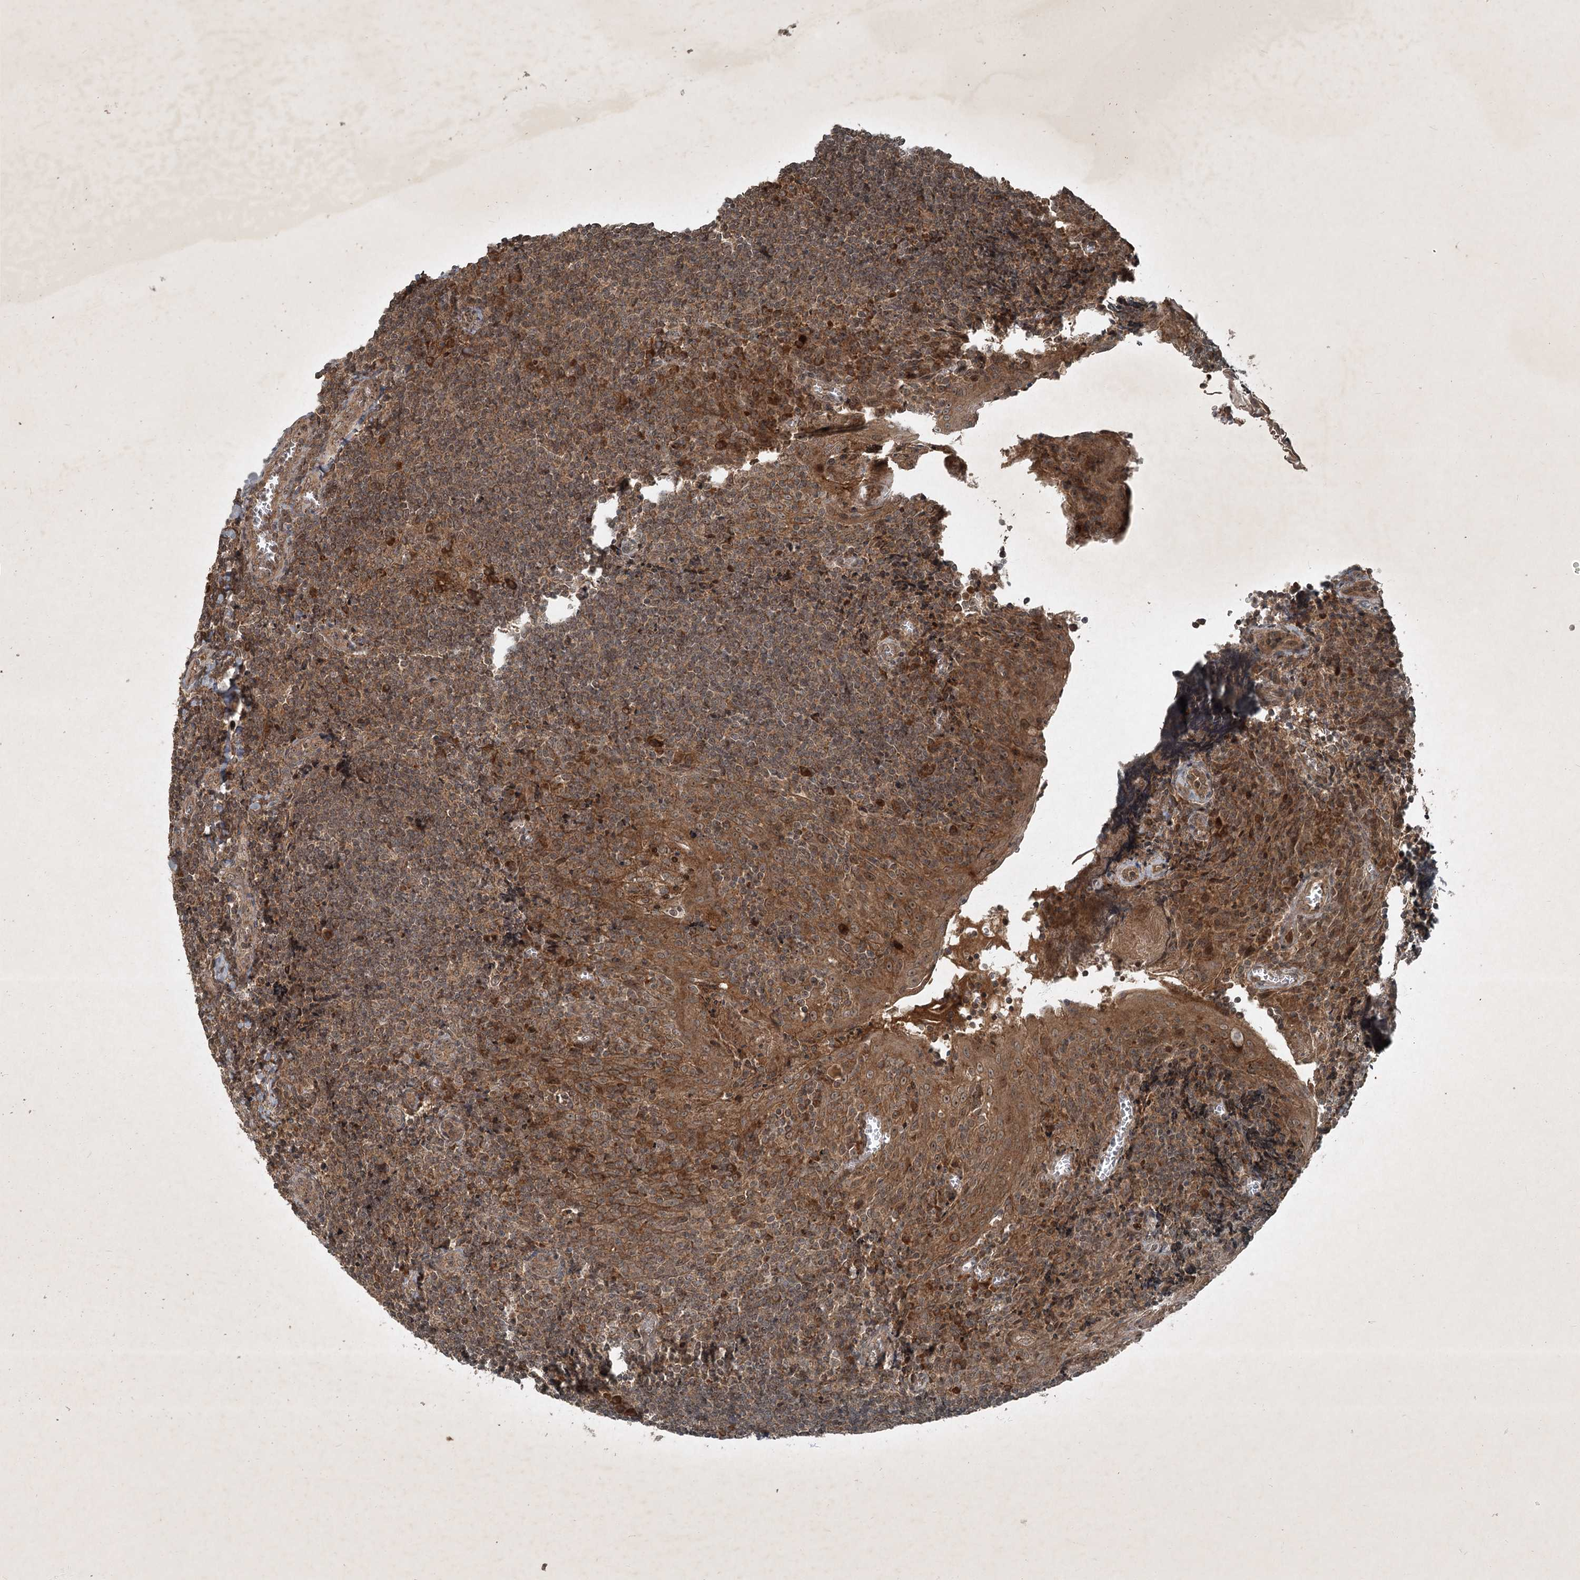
{"staining": {"intensity": "moderate", "quantity": ">75%", "location": "cytoplasmic/membranous"}, "tissue": "tonsil", "cell_type": "Germinal center cells", "image_type": "normal", "snomed": [{"axis": "morphology", "description": "Normal tissue, NOS"}, {"axis": "topography", "description": "Tonsil"}], "caption": "Tonsil stained with DAB IHC exhibits medium levels of moderate cytoplasmic/membranous positivity in about >75% of germinal center cells.", "gene": "UNC93A", "patient": {"sex": "male", "age": 27}}